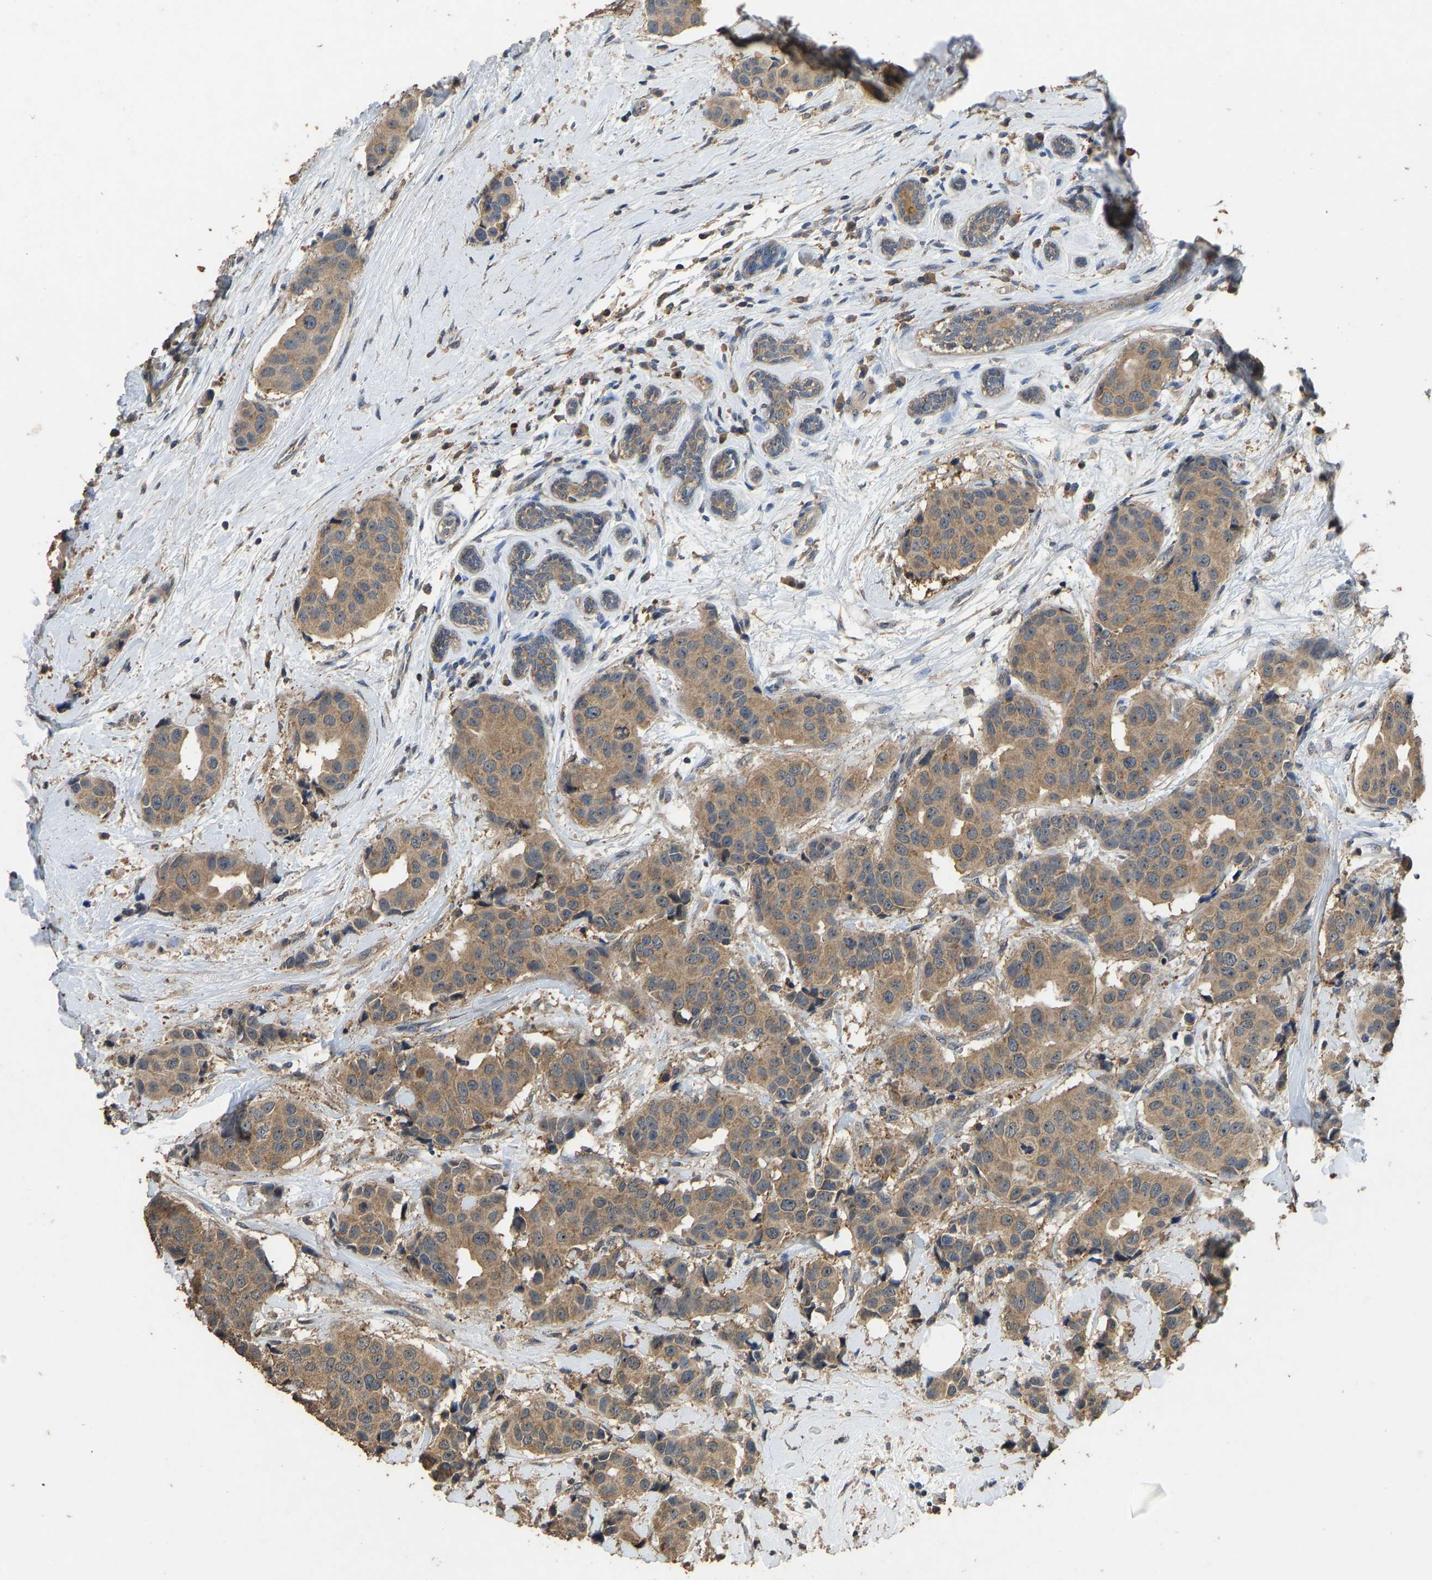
{"staining": {"intensity": "moderate", "quantity": ">75%", "location": "cytoplasmic/membranous"}, "tissue": "breast cancer", "cell_type": "Tumor cells", "image_type": "cancer", "snomed": [{"axis": "morphology", "description": "Normal tissue, NOS"}, {"axis": "morphology", "description": "Duct carcinoma"}, {"axis": "topography", "description": "Breast"}], "caption": "DAB immunohistochemical staining of invasive ductal carcinoma (breast) reveals moderate cytoplasmic/membranous protein expression in approximately >75% of tumor cells.", "gene": "CIDEC", "patient": {"sex": "female", "age": 39}}